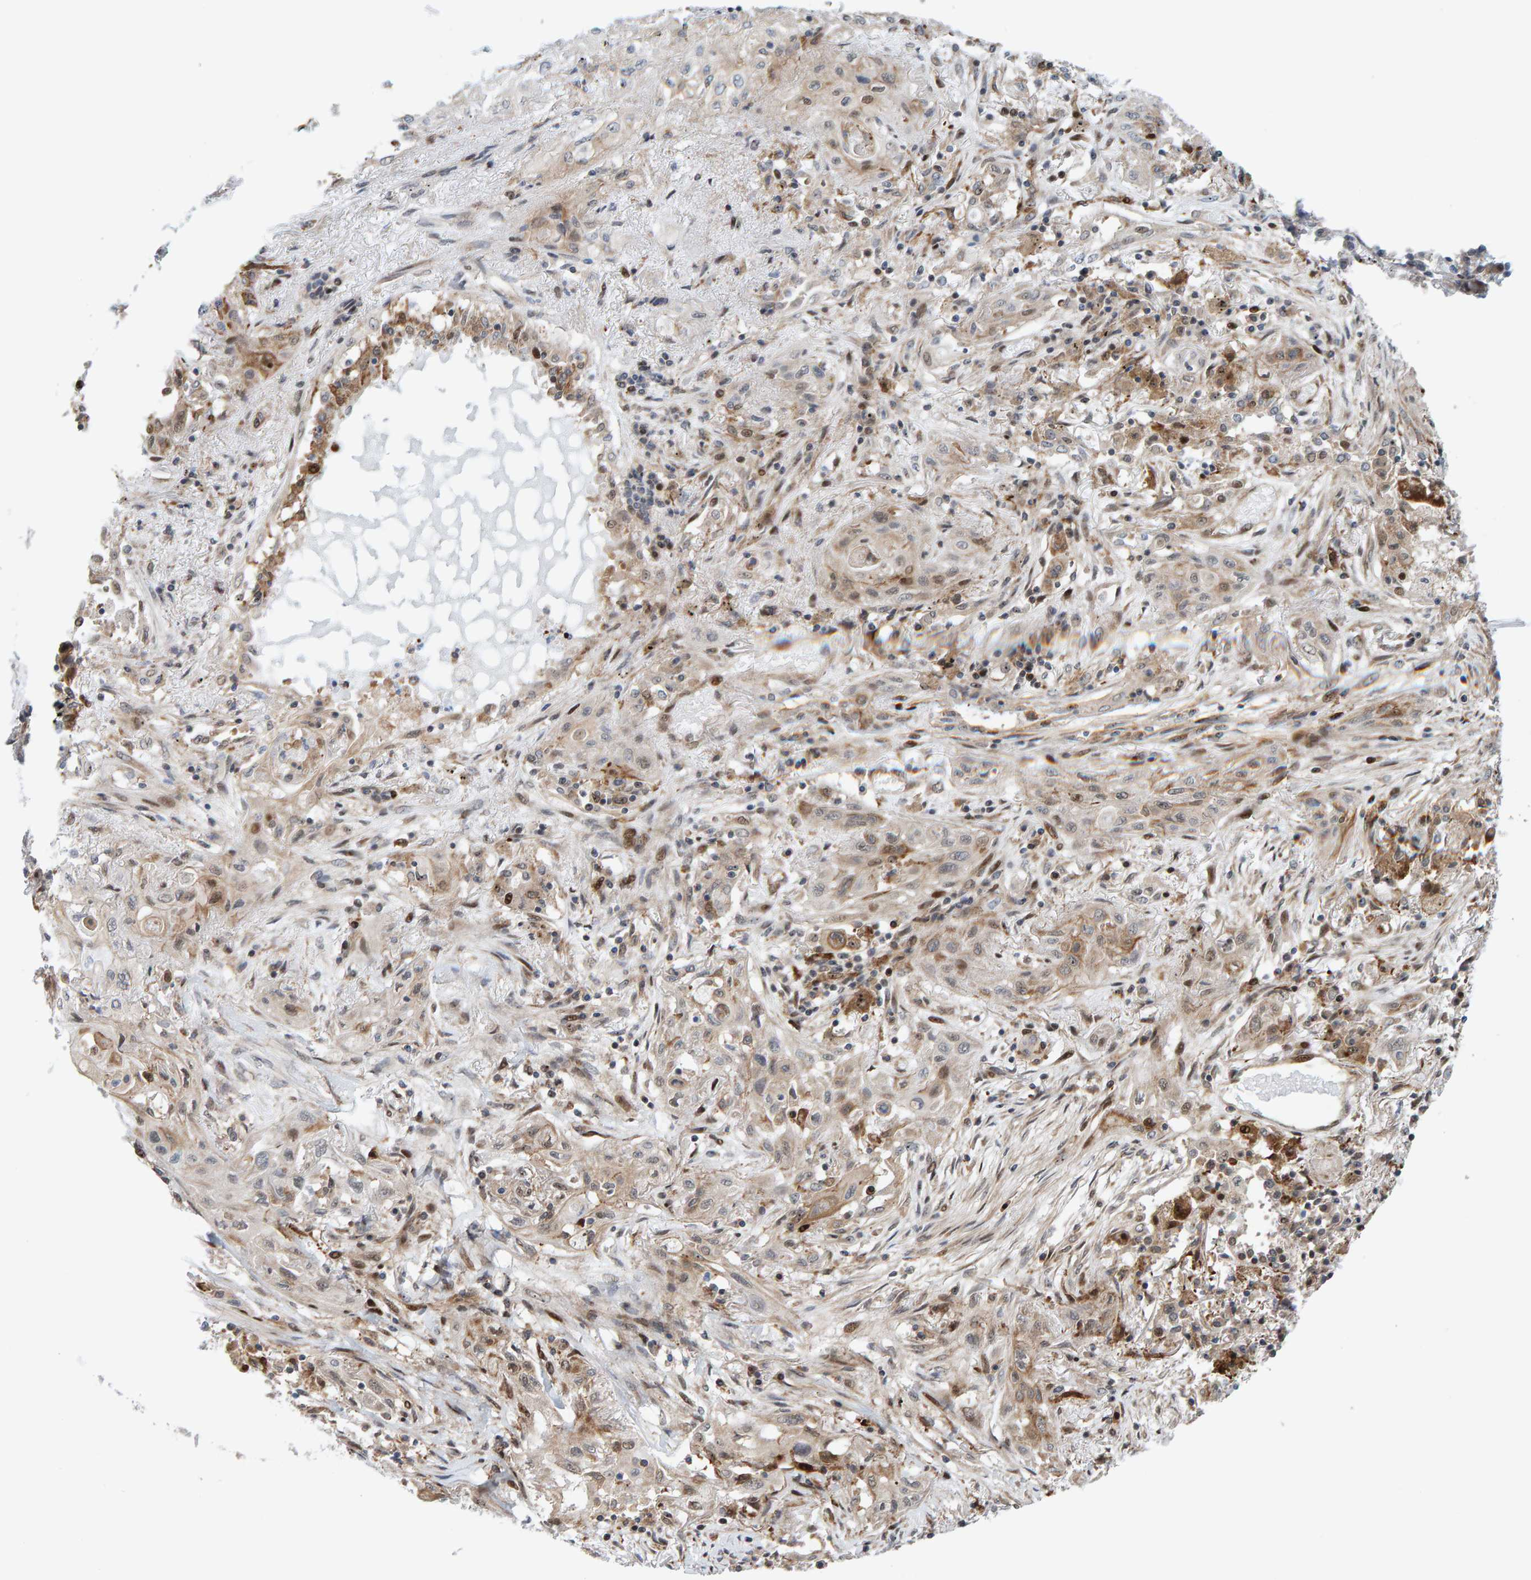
{"staining": {"intensity": "weak", "quantity": "<25%", "location": "cytoplasmic/membranous"}, "tissue": "lung cancer", "cell_type": "Tumor cells", "image_type": "cancer", "snomed": [{"axis": "morphology", "description": "Squamous cell carcinoma, NOS"}, {"axis": "topography", "description": "Lung"}], "caption": "This is a histopathology image of immunohistochemistry (IHC) staining of lung cancer, which shows no staining in tumor cells.", "gene": "ZNF366", "patient": {"sex": "female", "age": 47}}